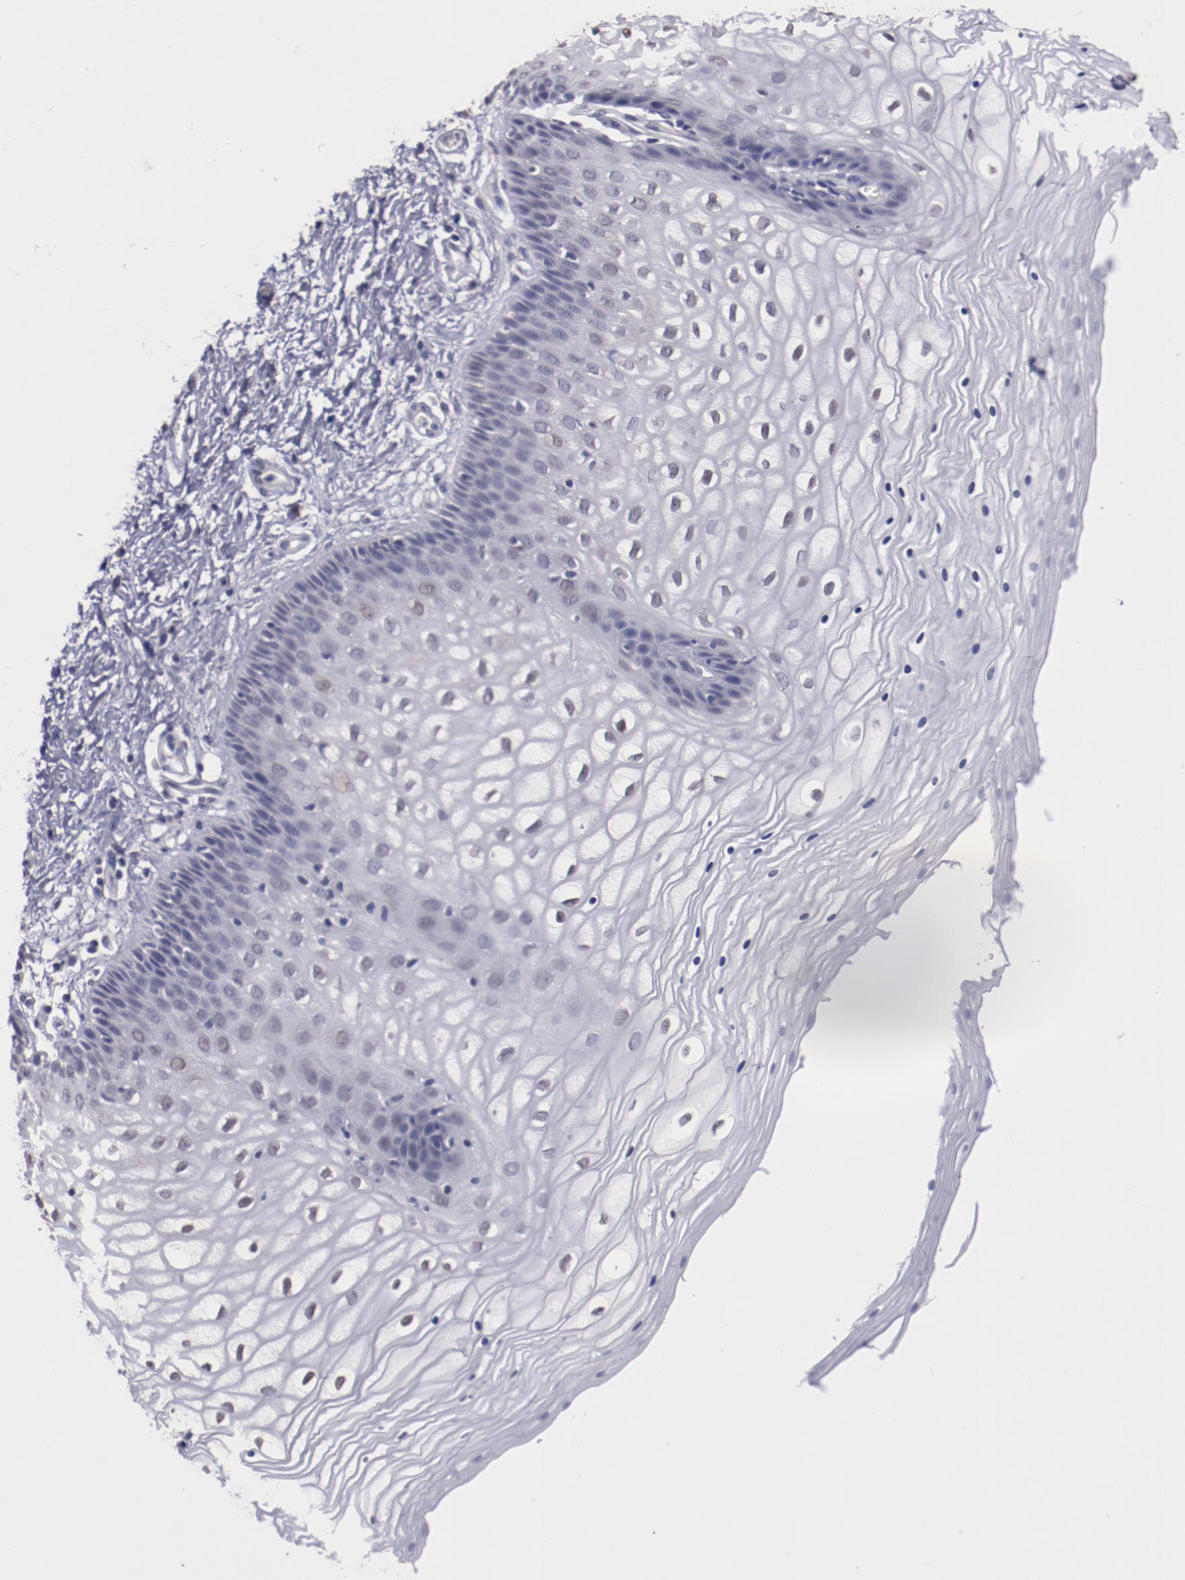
{"staining": {"intensity": "moderate", "quantity": "<25%", "location": "nuclear"}, "tissue": "vagina", "cell_type": "Squamous epithelial cells", "image_type": "normal", "snomed": [{"axis": "morphology", "description": "Normal tissue, NOS"}, {"axis": "topography", "description": "Vagina"}], "caption": "High-magnification brightfield microscopy of benign vagina stained with DAB (3,3'-diaminobenzidine) (brown) and counterstained with hematoxylin (blue). squamous epithelial cells exhibit moderate nuclear staining is seen in about<25% of cells.", "gene": "NRXN3", "patient": {"sex": "female", "age": 34}}